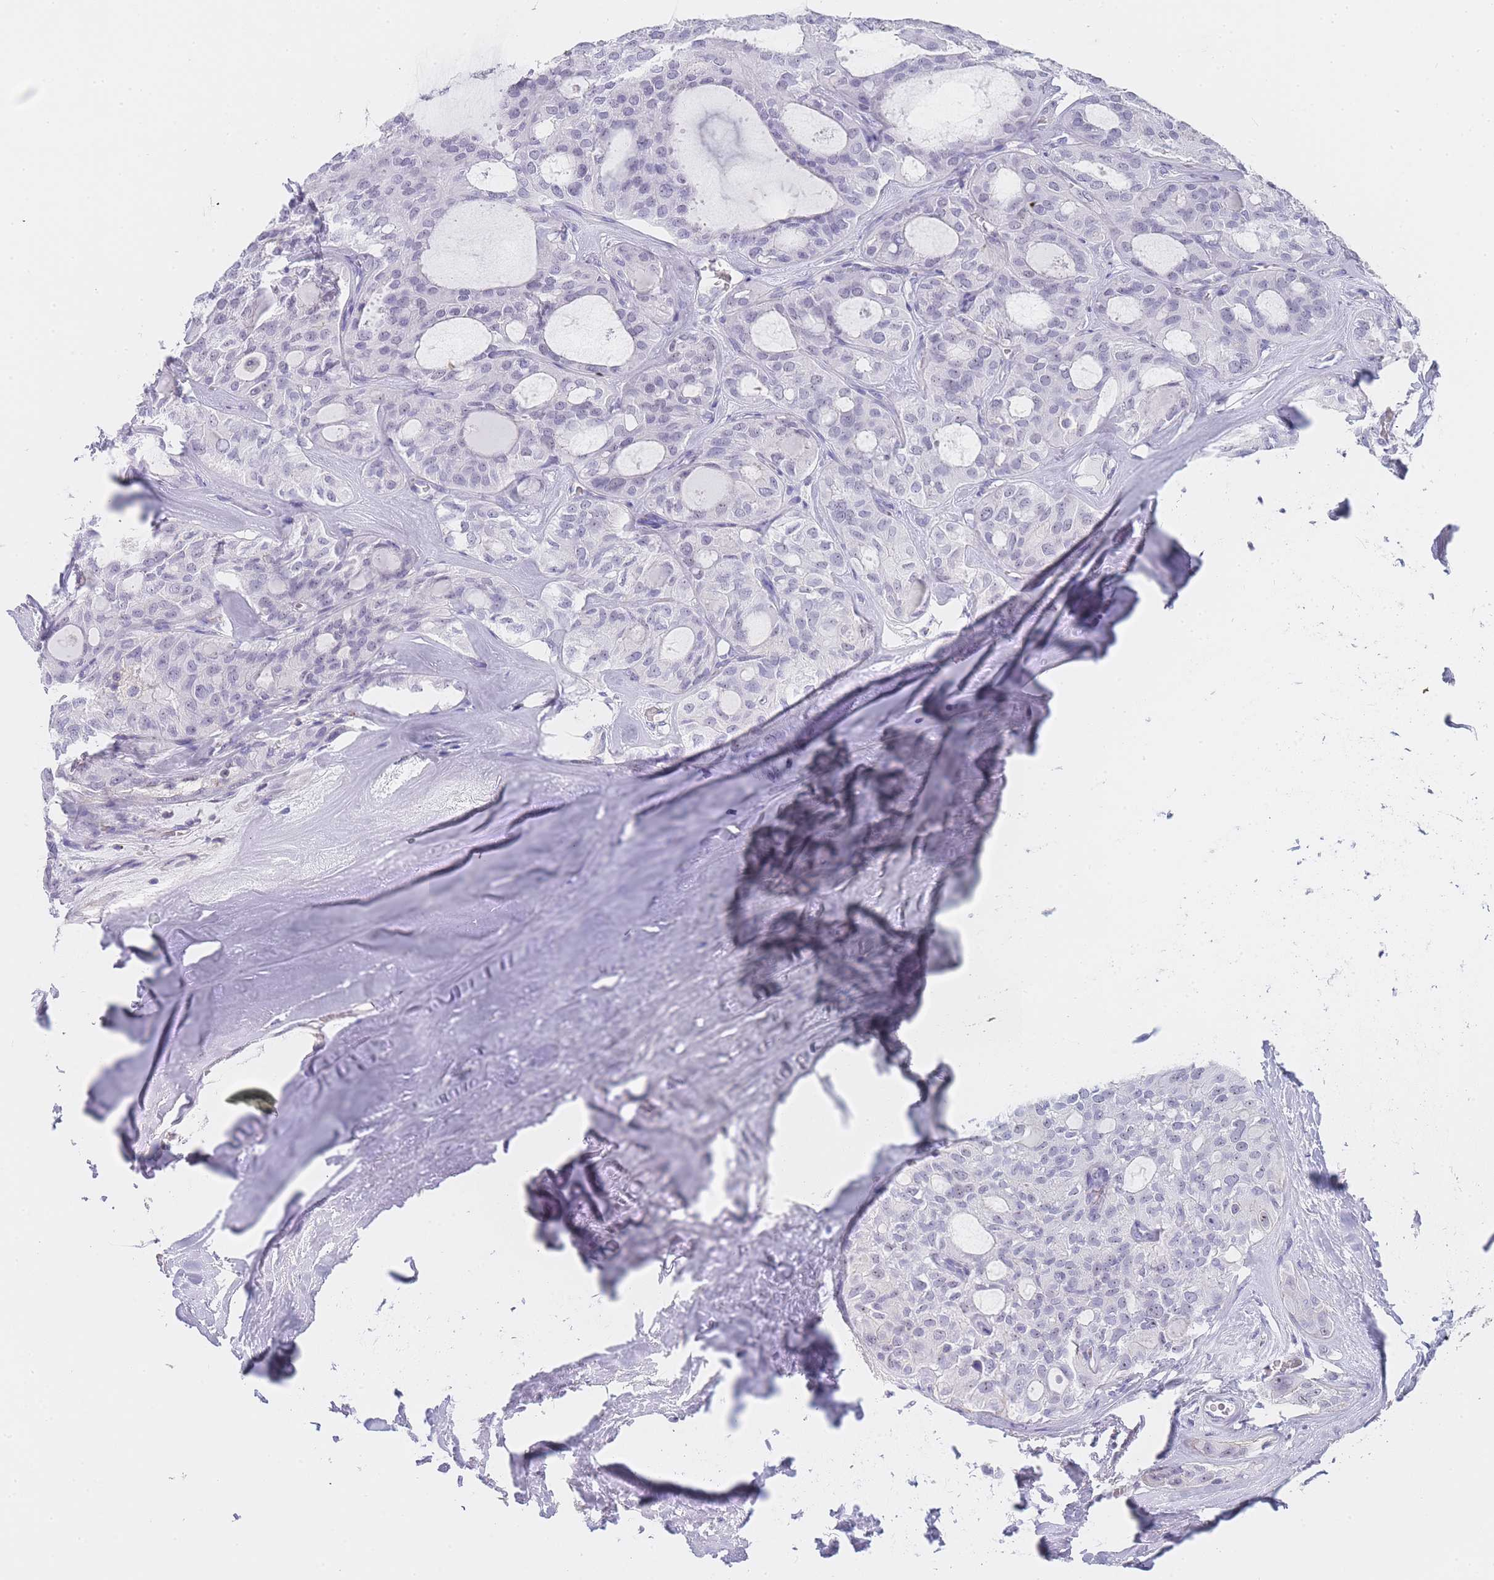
{"staining": {"intensity": "negative", "quantity": "none", "location": "none"}, "tissue": "thyroid cancer", "cell_type": "Tumor cells", "image_type": "cancer", "snomed": [{"axis": "morphology", "description": "Follicular adenoma carcinoma, NOS"}, {"axis": "topography", "description": "Thyroid gland"}], "caption": "A histopathology image of human follicular adenoma carcinoma (thyroid) is negative for staining in tumor cells.", "gene": "NOP14", "patient": {"sex": "male", "age": 75}}